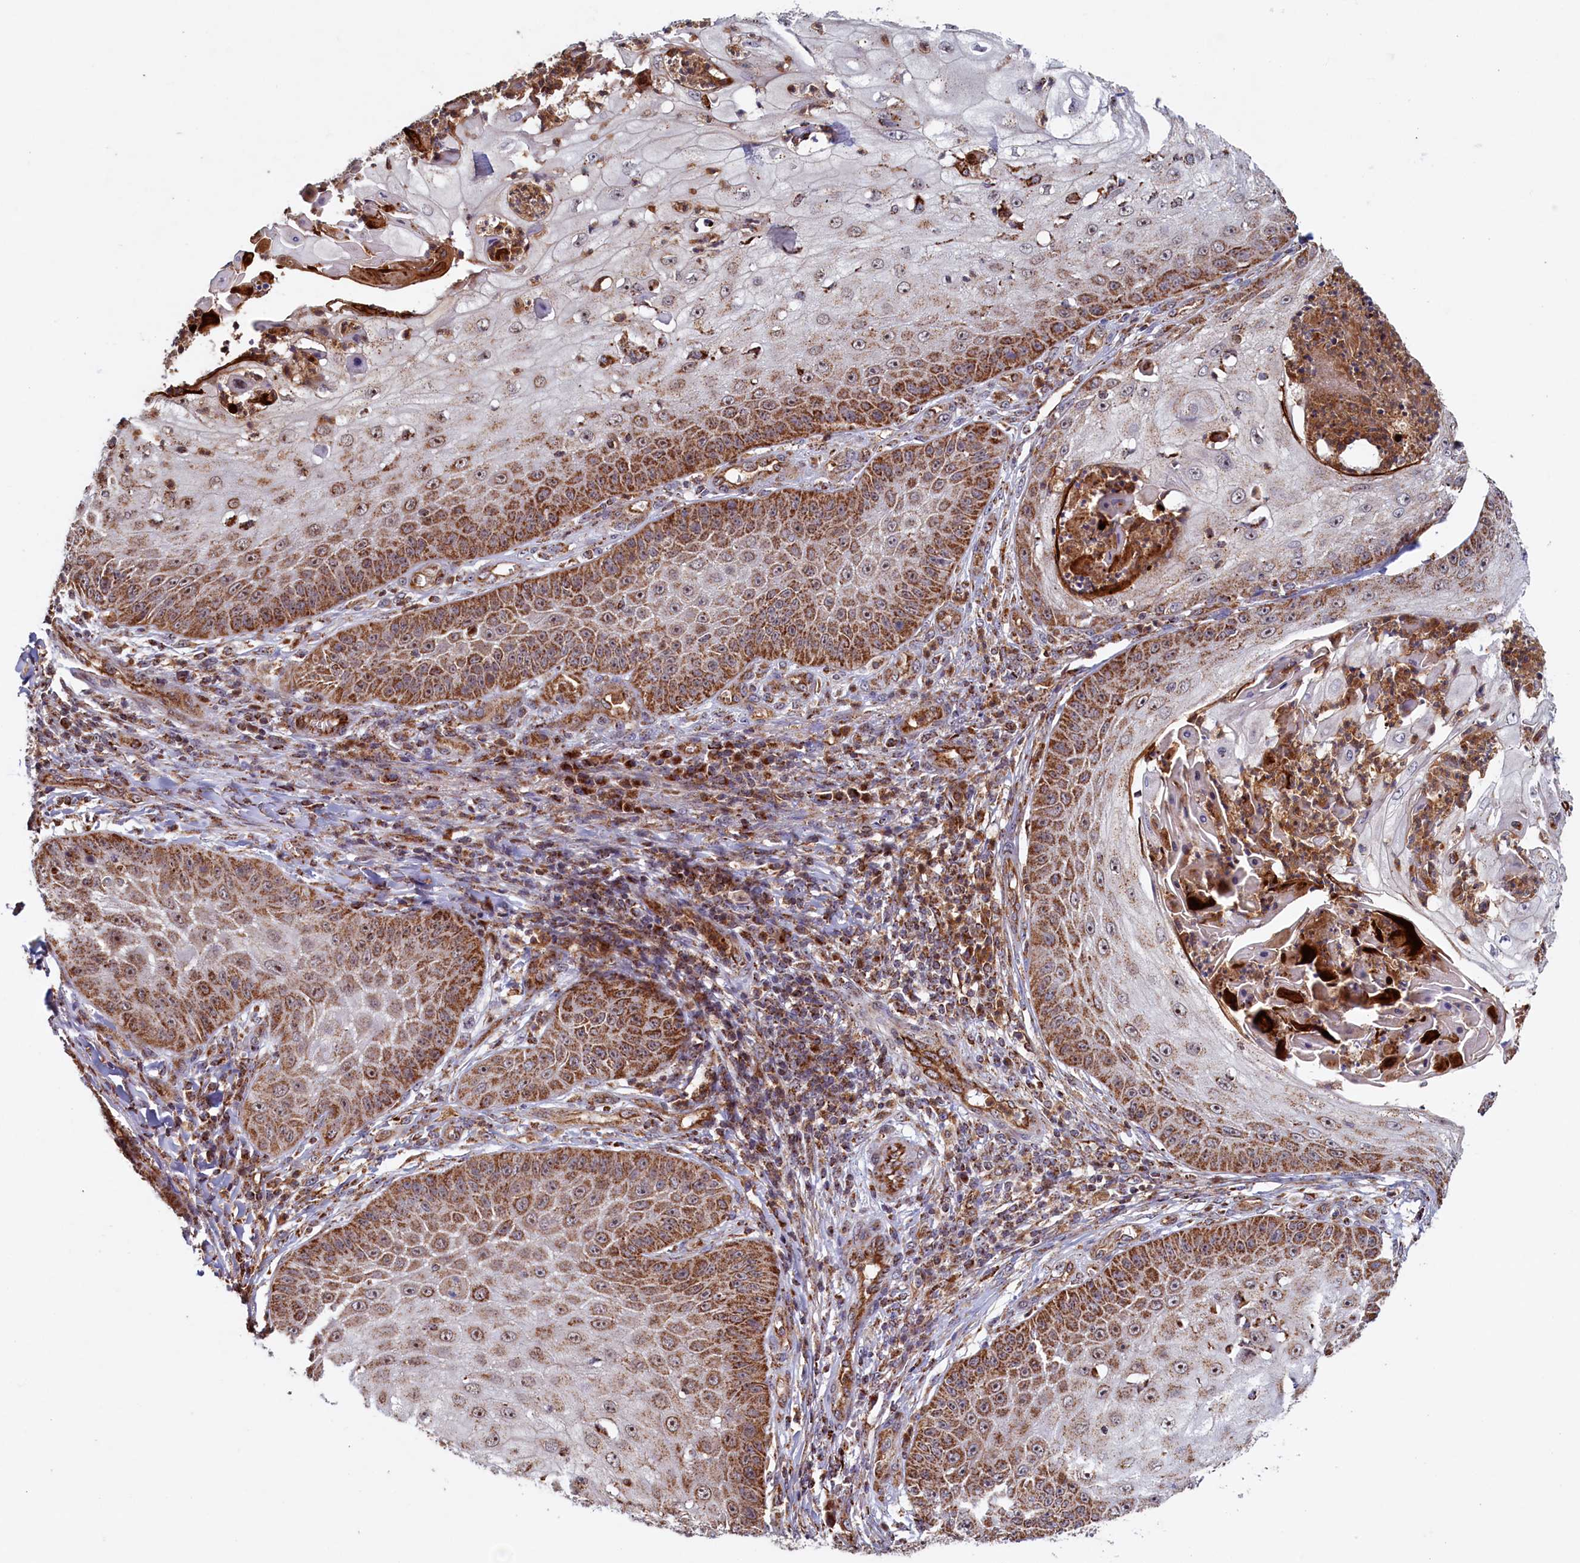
{"staining": {"intensity": "moderate", "quantity": ">75%", "location": "cytoplasmic/membranous"}, "tissue": "skin cancer", "cell_type": "Tumor cells", "image_type": "cancer", "snomed": [{"axis": "morphology", "description": "Squamous cell carcinoma, NOS"}, {"axis": "topography", "description": "Skin"}], "caption": "Immunohistochemistry photomicrograph of skin cancer (squamous cell carcinoma) stained for a protein (brown), which shows medium levels of moderate cytoplasmic/membranous positivity in about >75% of tumor cells.", "gene": "UBE3B", "patient": {"sex": "male", "age": 70}}